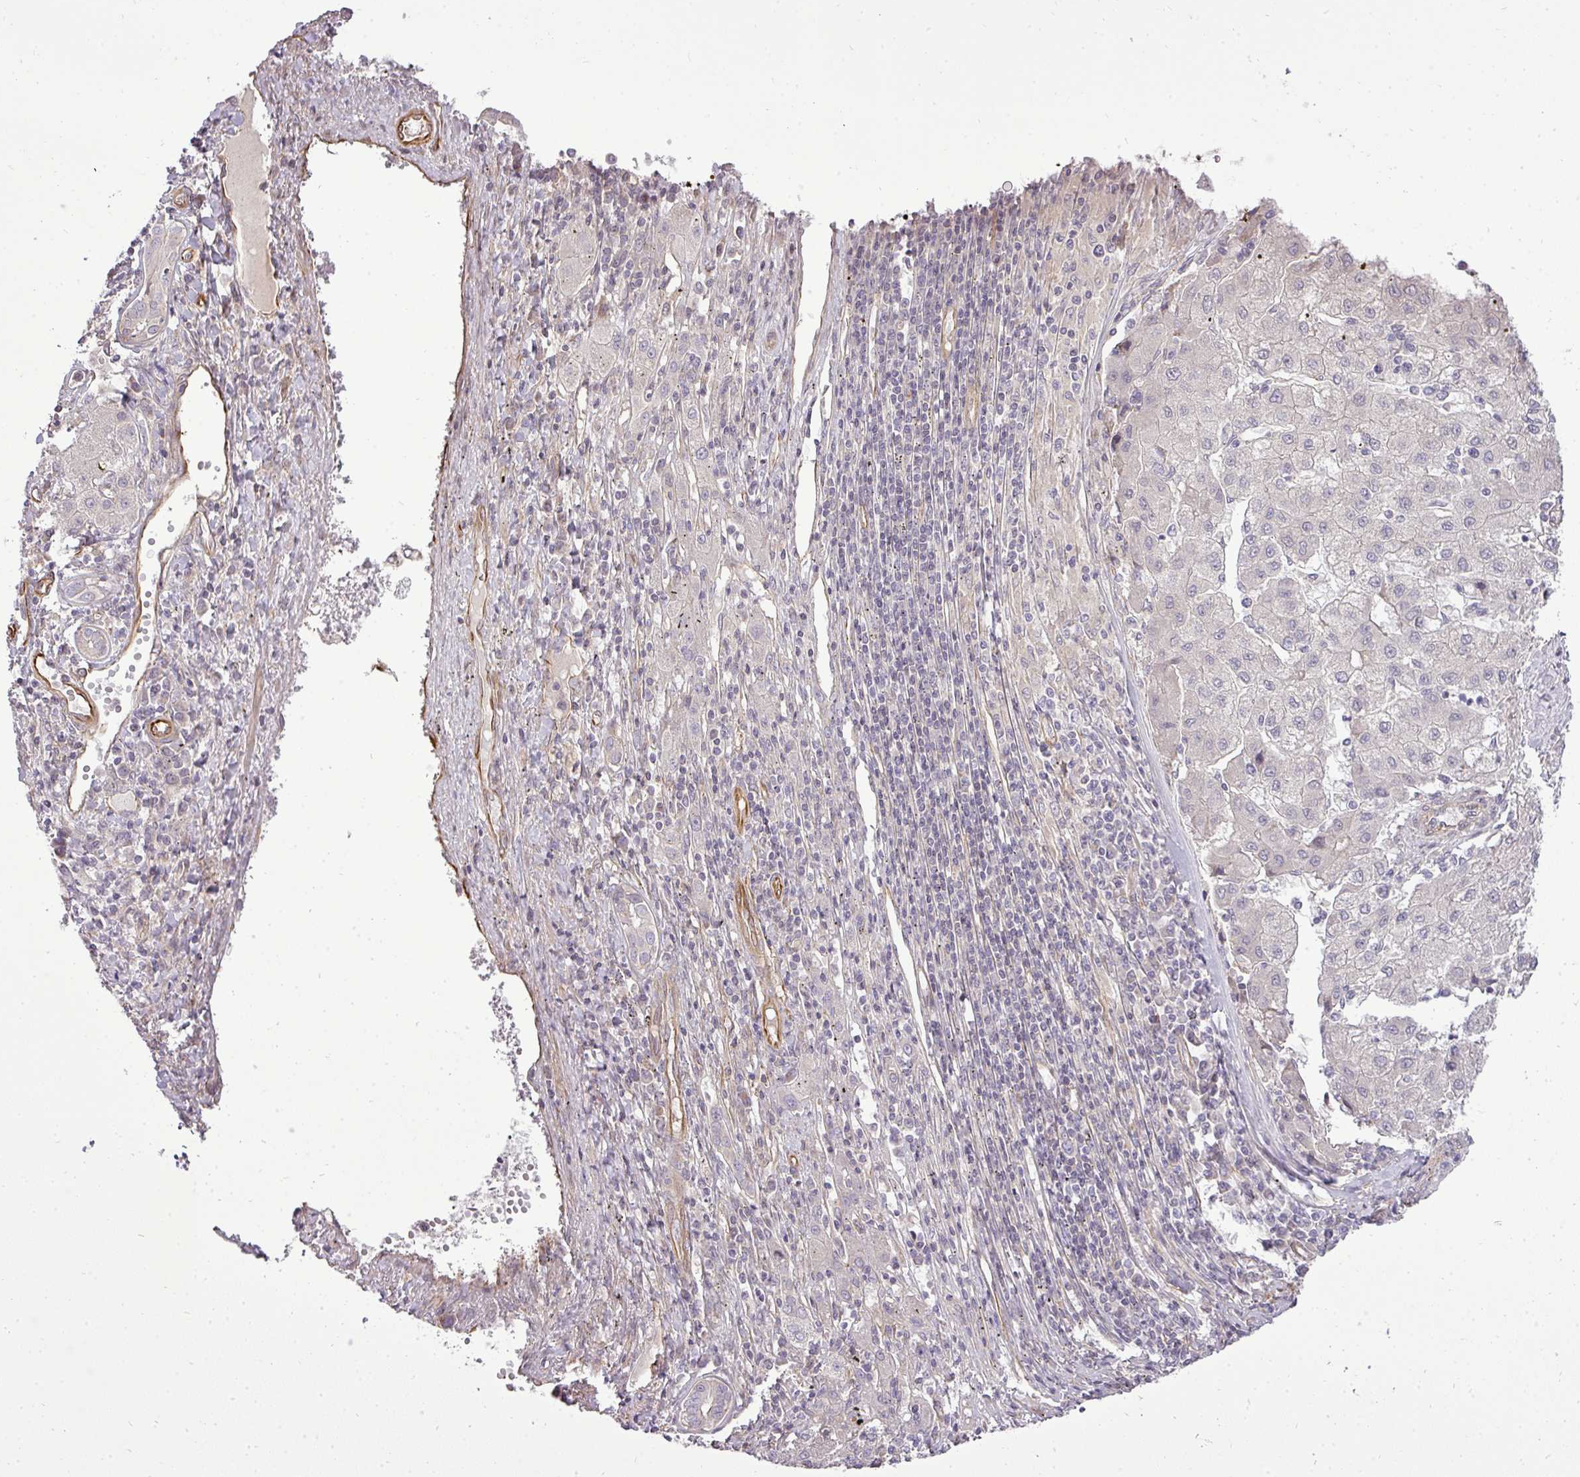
{"staining": {"intensity": "negative", "quantity": "none", "location": "none"}, "tissue": "liver cancer", "cell_type": "Tumor cells", "image_type": "cancer", "snomed": [{"axis": "morphology", "description": "Carcinoma, Hepatocellular, NOS"}, {"axis": "topography", "description": "Liver"}], "caption": "High magnification brightfield microscopy of liver cancer stained with DAB (brown) and counterstained with hematoxylin (blue): tumor cells show no significant staining.", "gene": "PDRG1", "patient": {"sex": "male", "age": 72}}